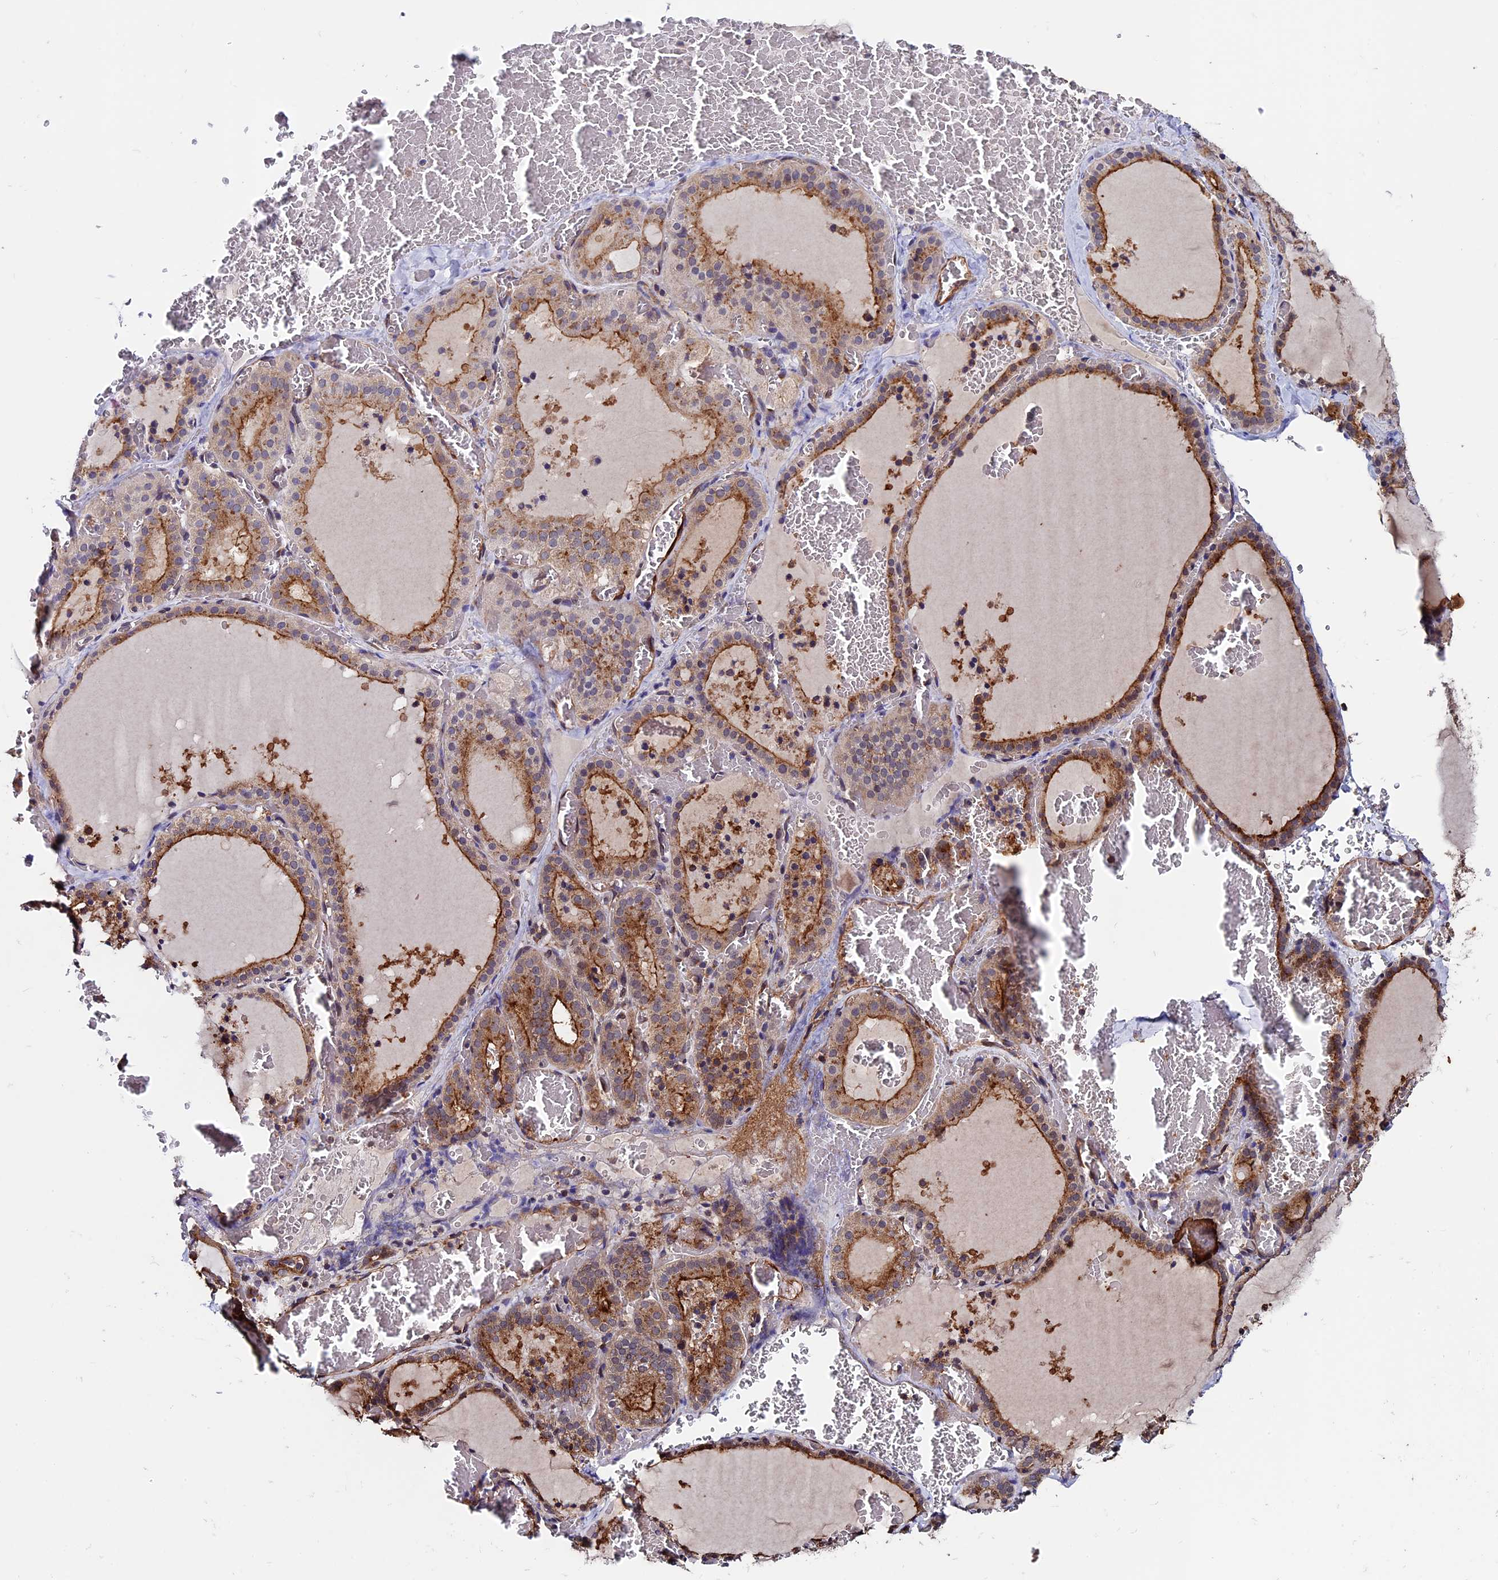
{"staining": {"intensity": "moderate", "quantity": ">75%", "location": "cytoplasmic/membranous"}, "tissue": "thyroid gland", "cell_type": "Glandular cells", "image_type": "normal", "snomed": [{"axis": "morphology", "description": "Normal tissue, NOS"}, {"axis": "topography", "description": "Thyroid gland"}], "caption": "Protein staining of unremarkable thyroid gland exhibits moderate cytoplasmic/membranous expression in approximately >75% of glandular cells. (IHC, brightfield microscopy, high magnification).", "gene": "SLC9A5", "patient": {"sex": "female", "age": 39}}